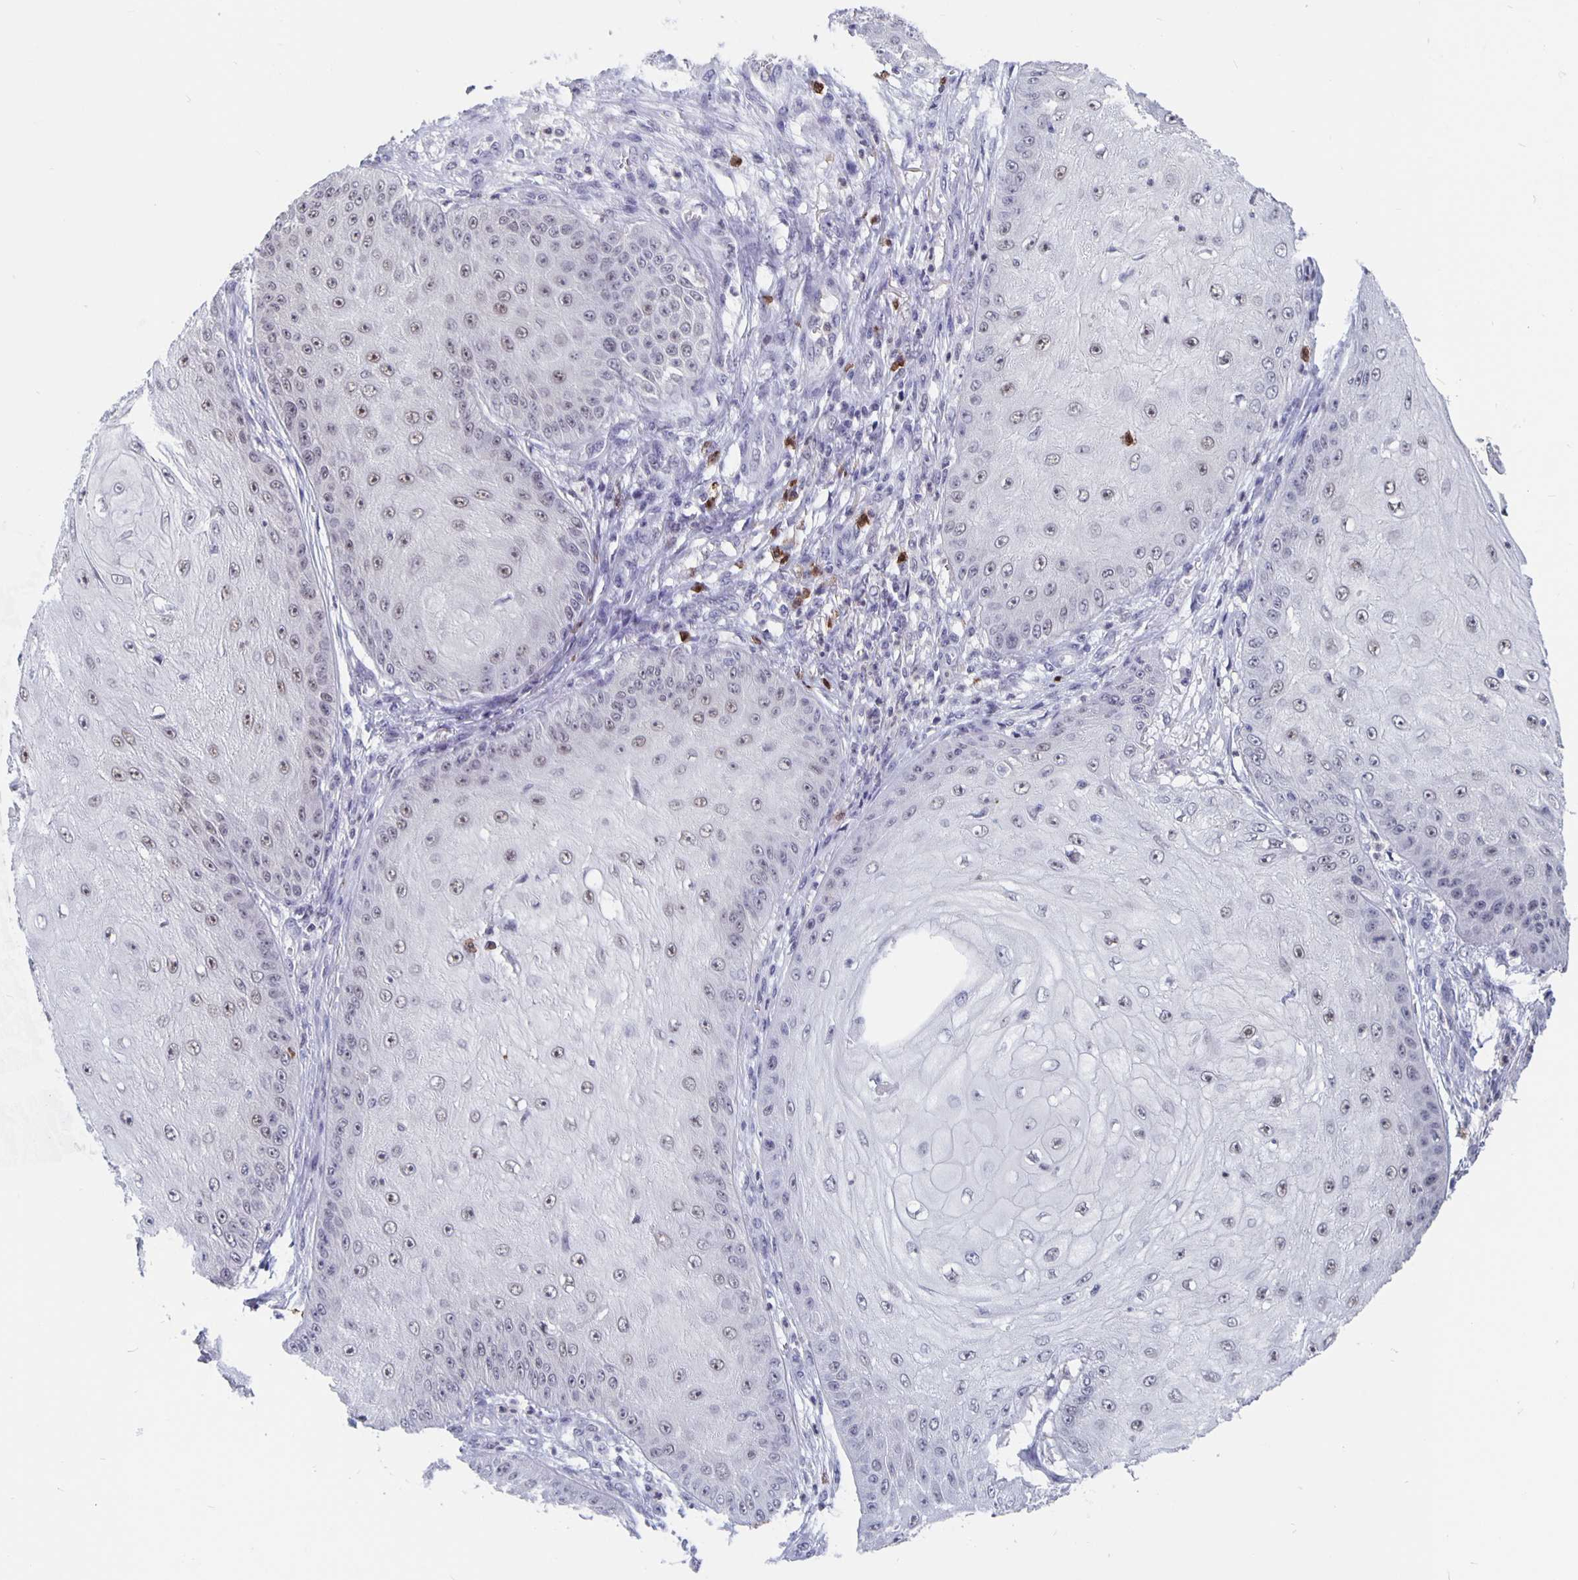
{"staining": {"intensity": "weak", "quantity": "<25%", "location": "nuclear"}, "tissue": "skin cancer", "cell_type": "Tumor cells", "image_type": "cancer", "snomed": [{"axis": "morphology", "description": "Squamous cell carcinoma, NOS"}, {"axis": "topography", "description": "Skin"}], "caption": "The immunohistochemistry (IHC) image has no significant staining in tumor cells of skin cancer (squamous cell carcinoma) tissue.", "gene": "ZNF691", "patient": {"sex": "male", "age": 70}}